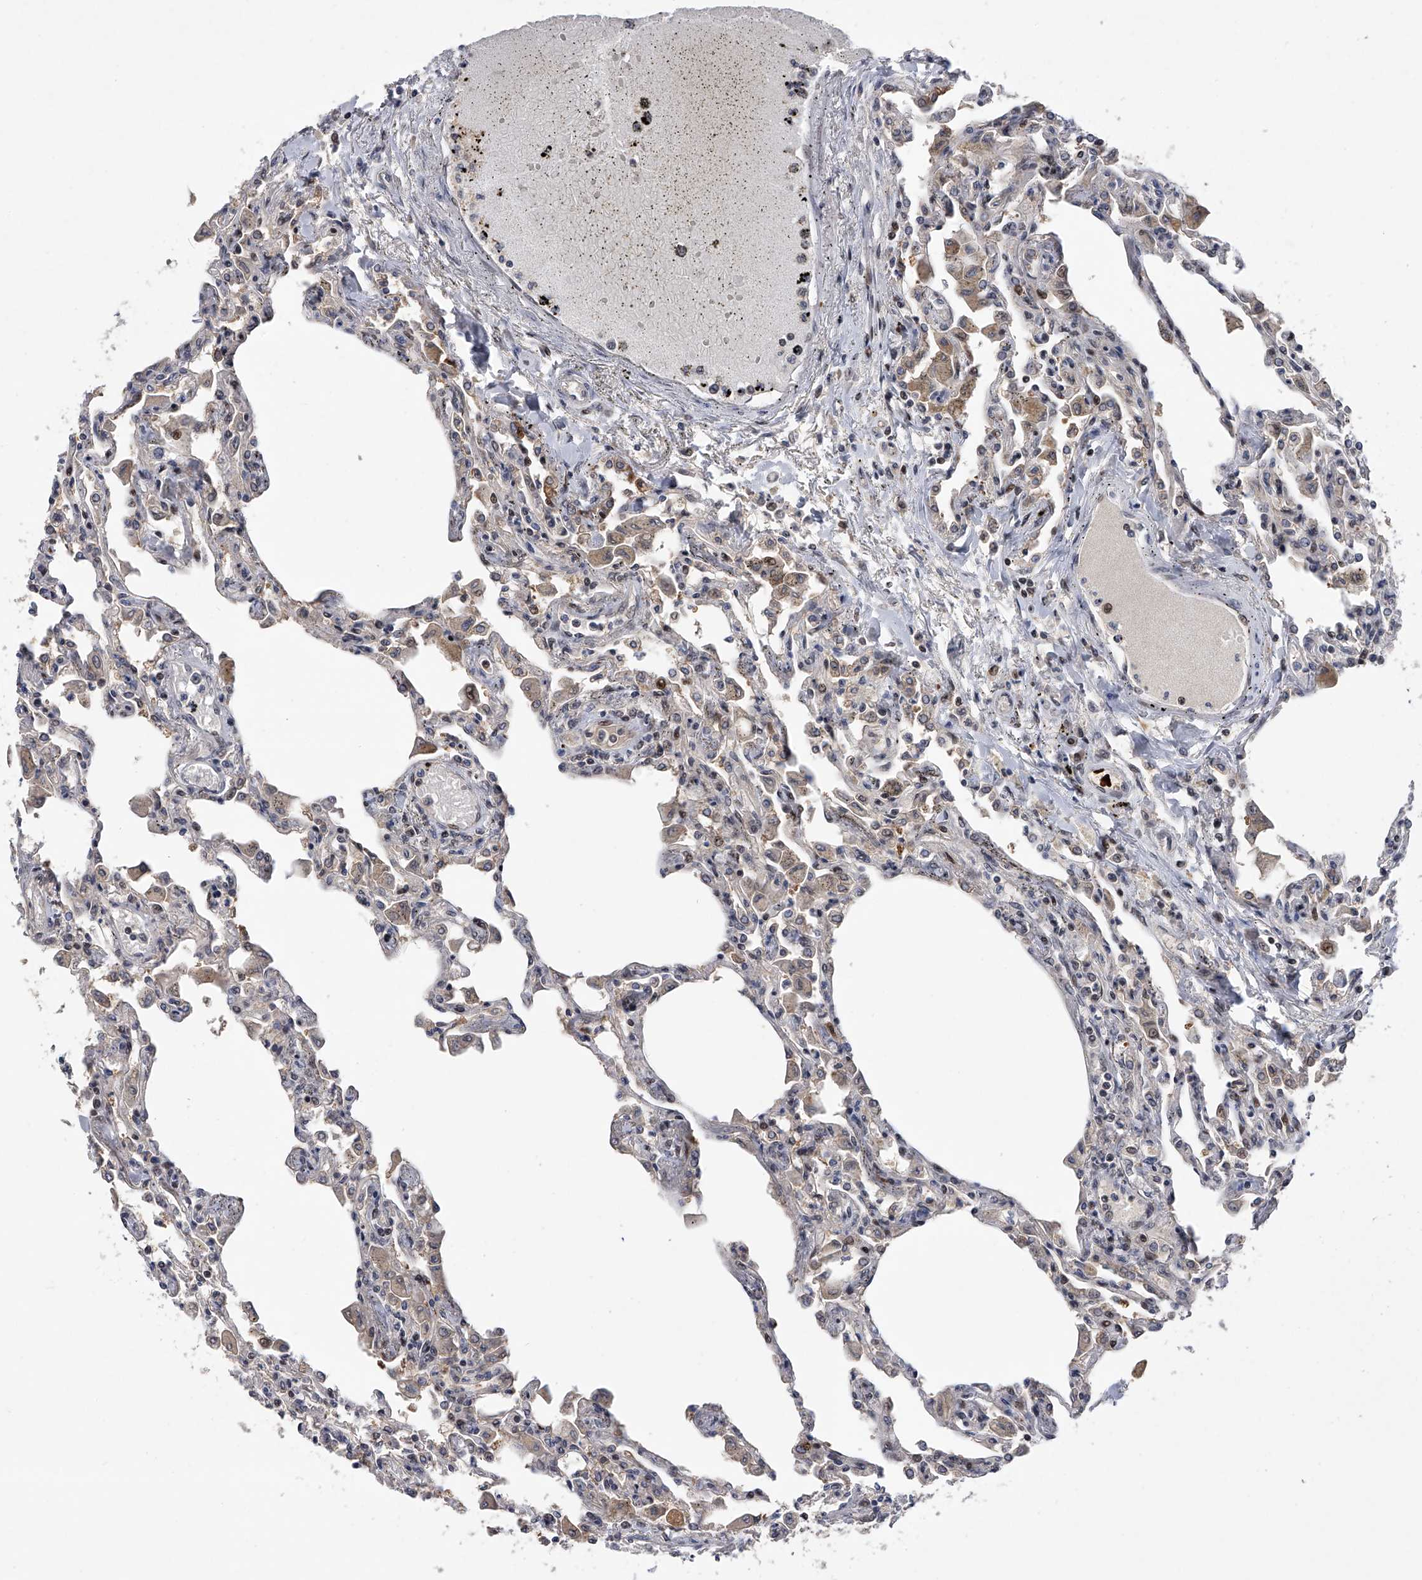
{"staining": {"intensity": "weak", "quantity": "25%-75%", "location": "cytoplasmic/membranous,nuclear"}, "tissue": "lung", "cell_type": "Alveolar cells", "image_type": "normal", "snomed": [{"axis": "morphology", "description": "Normal tissue, NOS"}, {"axis": "topography", "description": "Bronchus"}, {"axis": "topography", "description": "Lung"}], "caption": "Immunohistochemical staining of normal human lung displays 25%-75% levels of weak cytoplasmic/membranous,nuclear protein expression in about 25%-75% of alveolar cells. The staining was performed using DAB, with brown indicating positive protein expression. Nuclei are stained blue with hematoxylin.", "gene": "RWDD2A", "patient": {"sex": "female", "age": 49}}